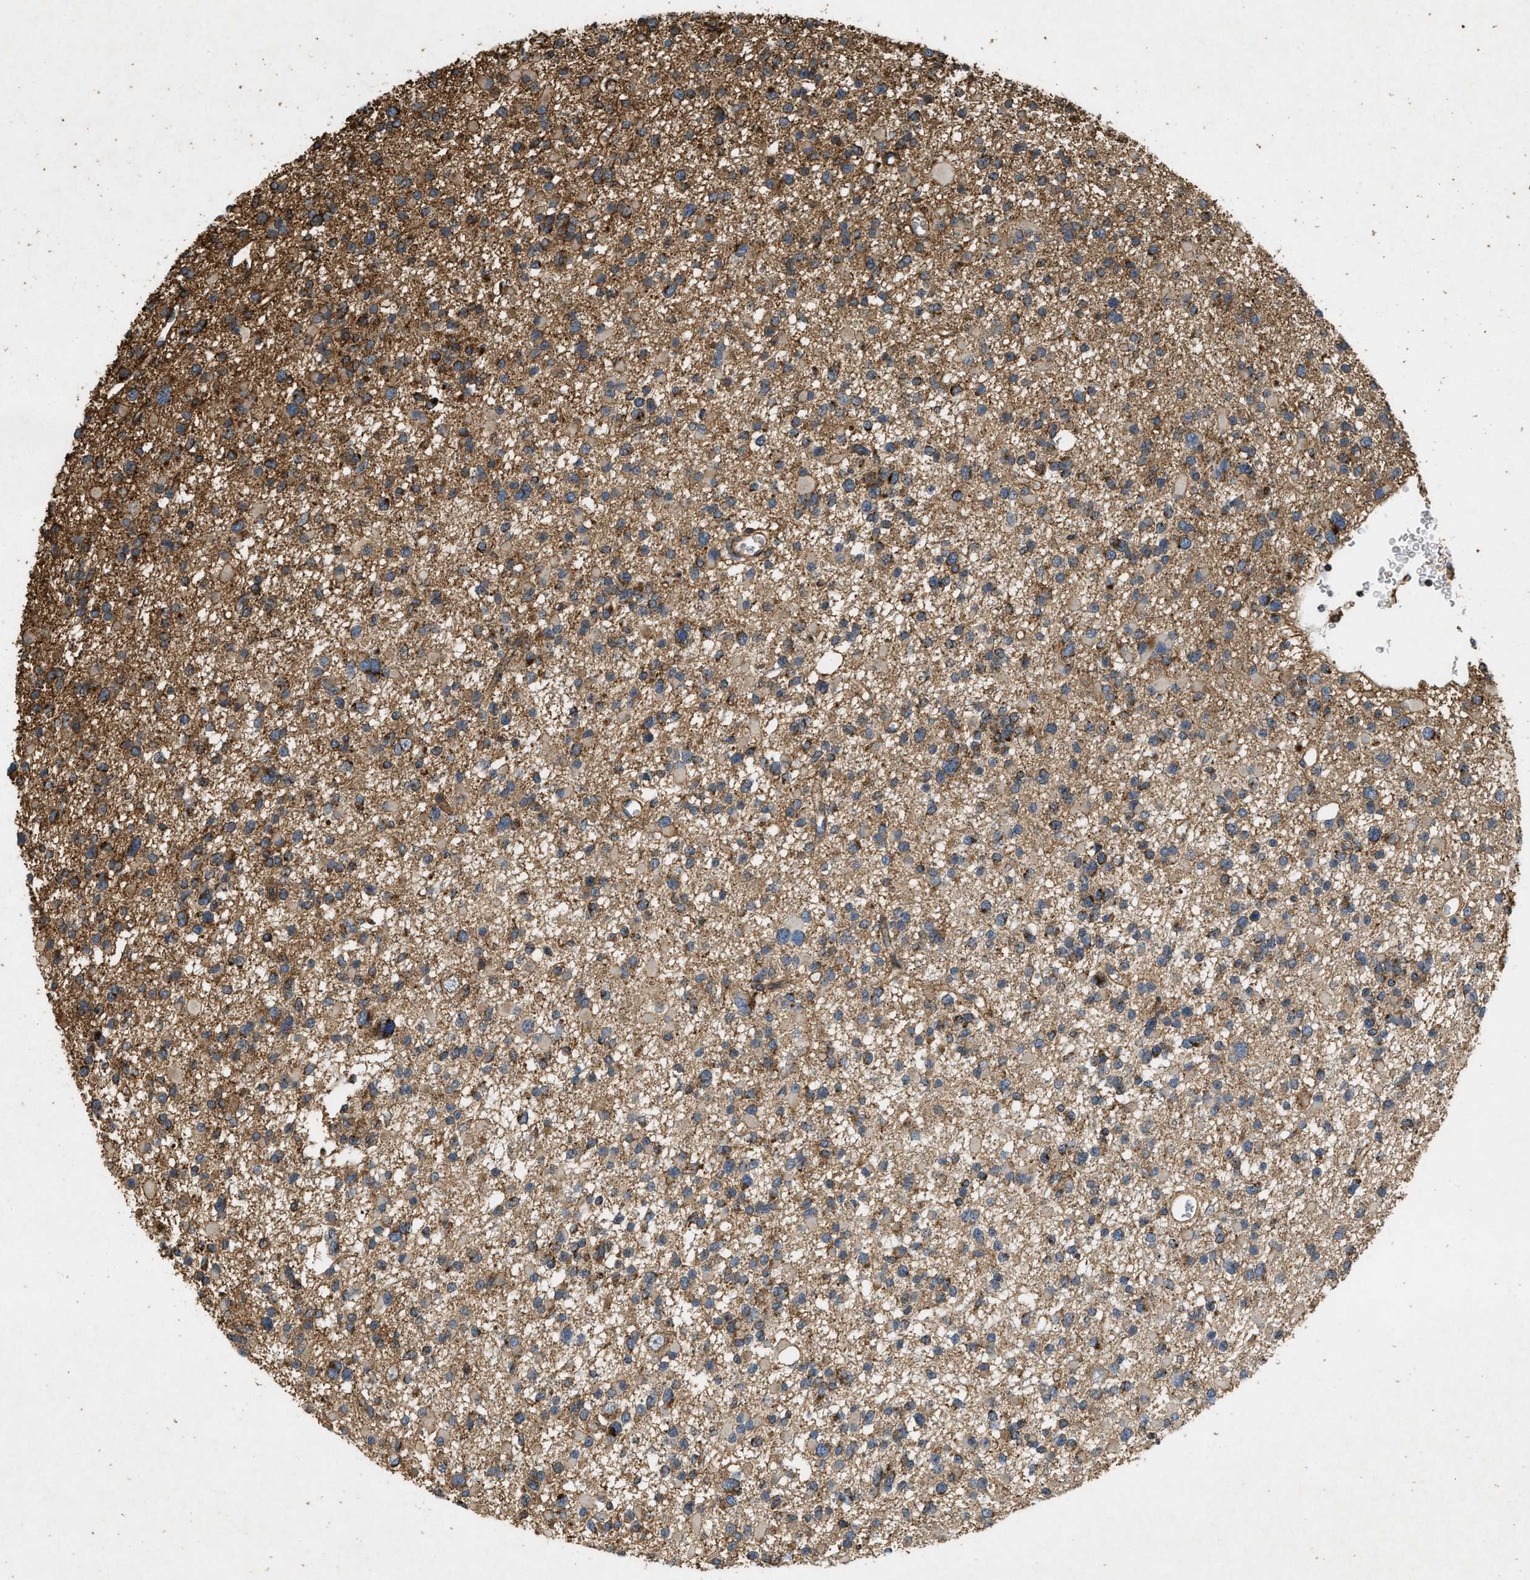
{"staining": {"intensity": "moderate", "quantity": "25%-75%", "location": "cytoplasmic/membranous"}, "tissue": "glioma", "cell_type": "Tumor cells", "image_type": "cancer", "snomed": [{"axis": "morphology", "description": "Glioma, malignant, Low grade"}, {"axis": "topography", "description": "Brain"}], "caption": "Immunohistochemical staining of human glioma displays medium levels of moderate cytoplasmic/membranous protein positivity in about 25%-75% of tumor cells.", "gene": "GNB4", "patient": {"sex": "female", "age": 22}}